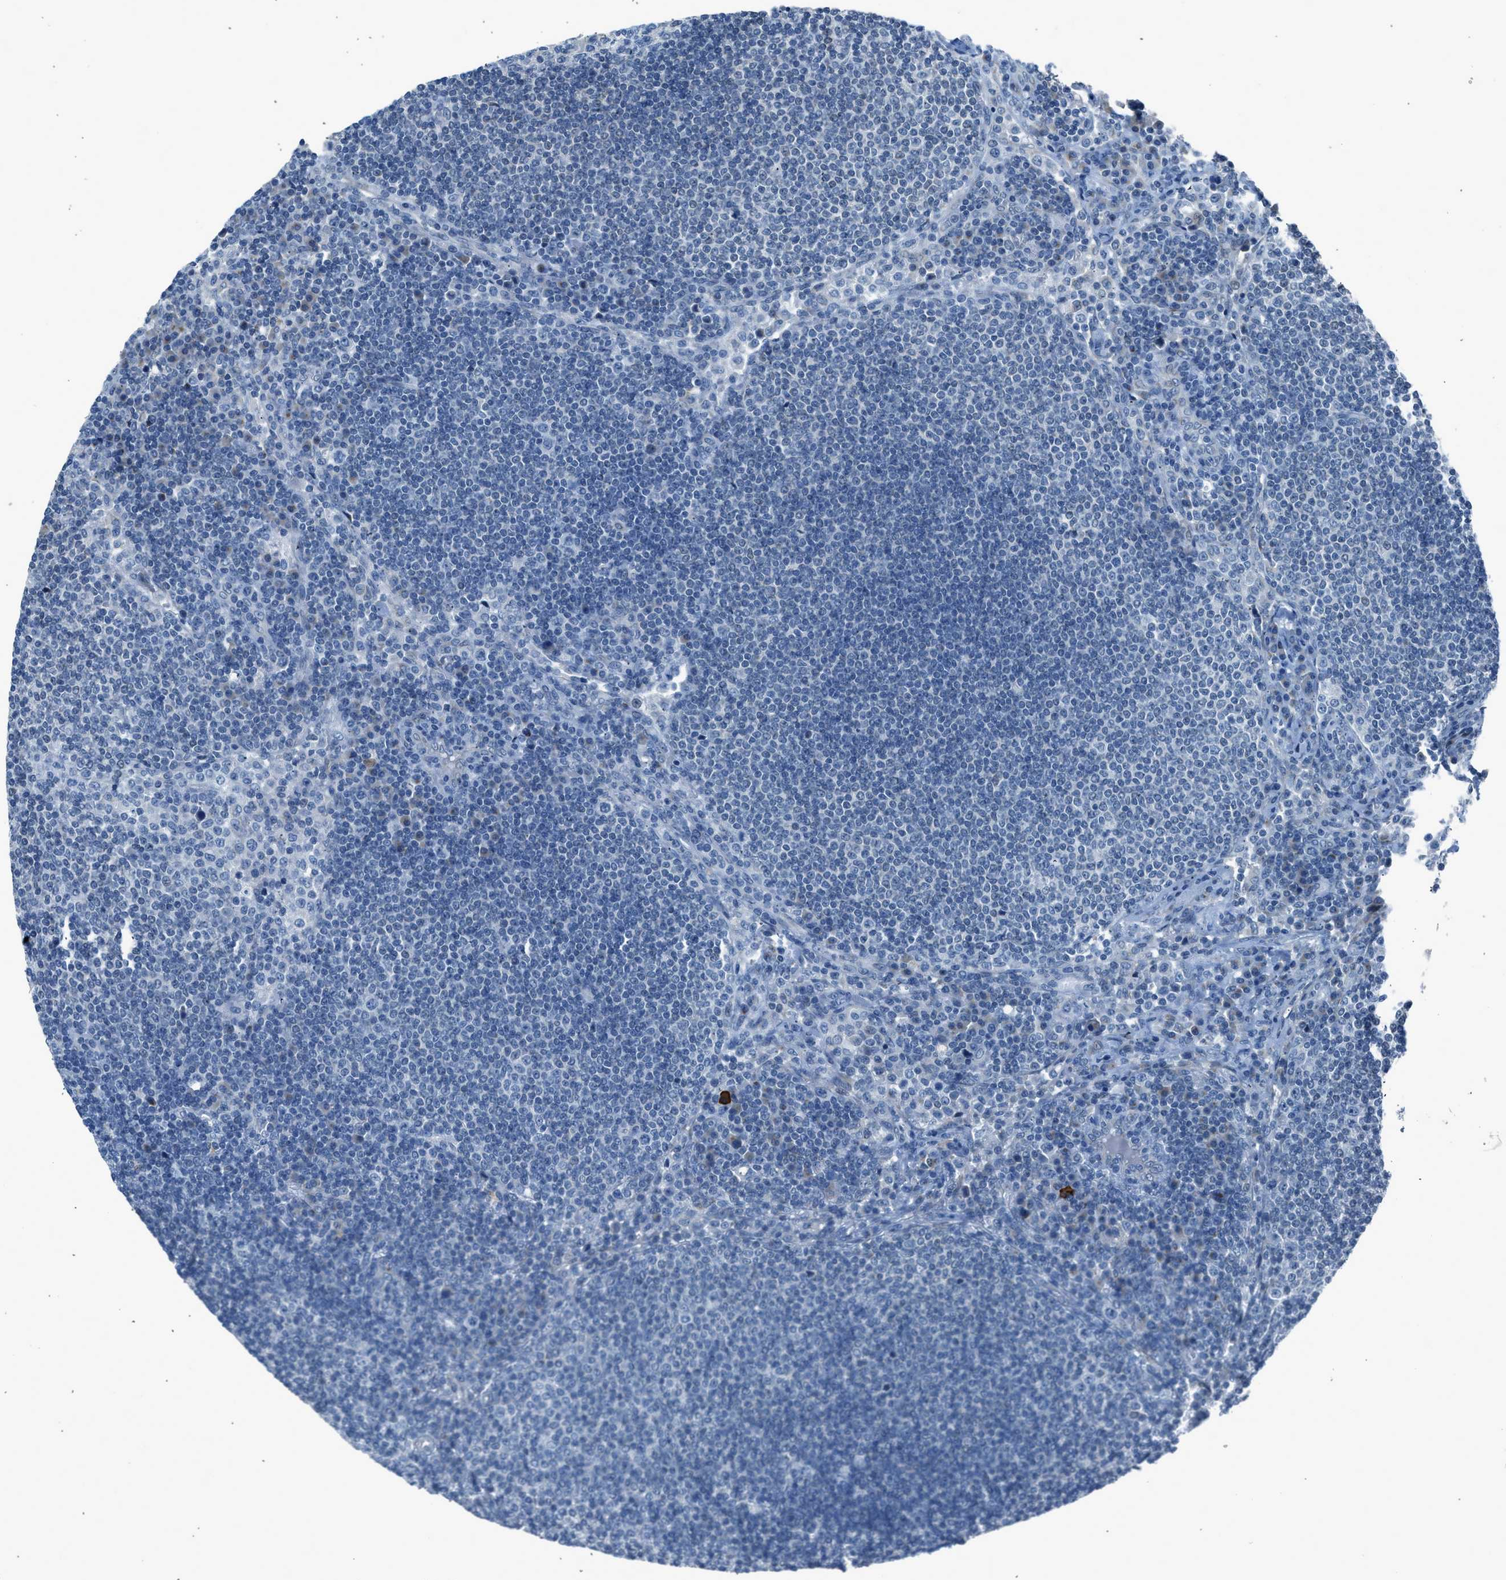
{"staining": {"intensity": "negative", "quantity": "none", "location": "none"}, "tissue": "lymph node", "cell_type": "Germinal center cells", "image_type": "normal", "snomed": [{"axis": "morphology", "description": "Normal tissue, NOS"}, {"axis": "topography", "description": "Lymph node"}], "caption": "DAB immunohistochemical staining of normal human lymph node demonstrates no significant positivity in germinal center cells. (Immunohistochemistry (ihc), brightfield microscopy, high magnification).", "gene": "RNF41", "patient": {"sex": "female", "age": 53}}